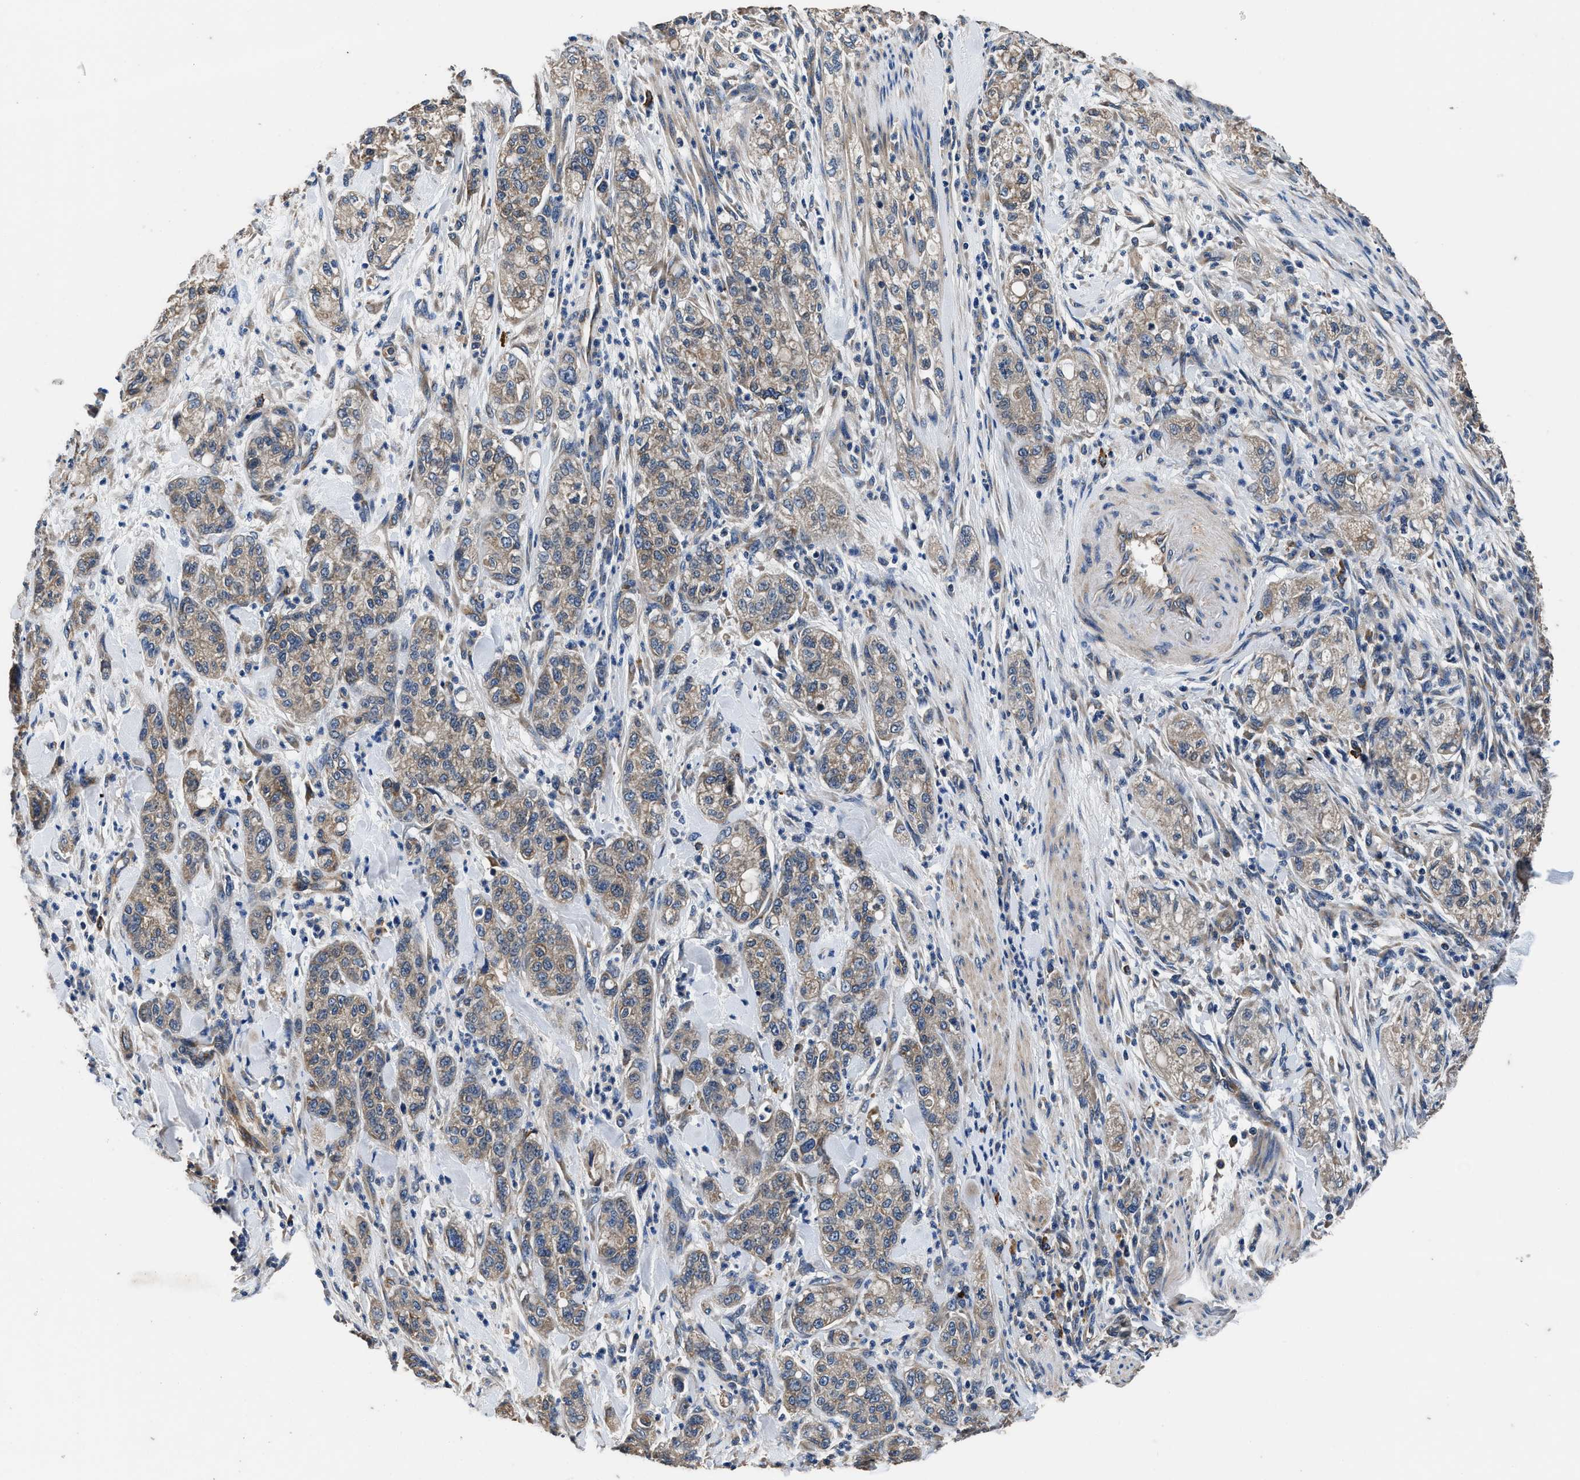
{"staining": {"intensity": "weak", "quantity": "25%-75%", "location": "cytoplasmic/membranous"}, "tissue": "pancreatic cancer", "cell_type": "Tumor cells", "image_type": "cancer", "snomed": [{"axis": "morphology", "description": "Adenocarcinoma, NOS"}, {"axis": "topography", "description": "Pancreas"}], "caption": "Tumor cells reveal weak cytoplasmic/membranous expression in about 25%-75% of cells in pancreatic cancer (adenocarcinoma).", "gene": "DHRS7B", "patient": {"sex": "female", "age": 78}}